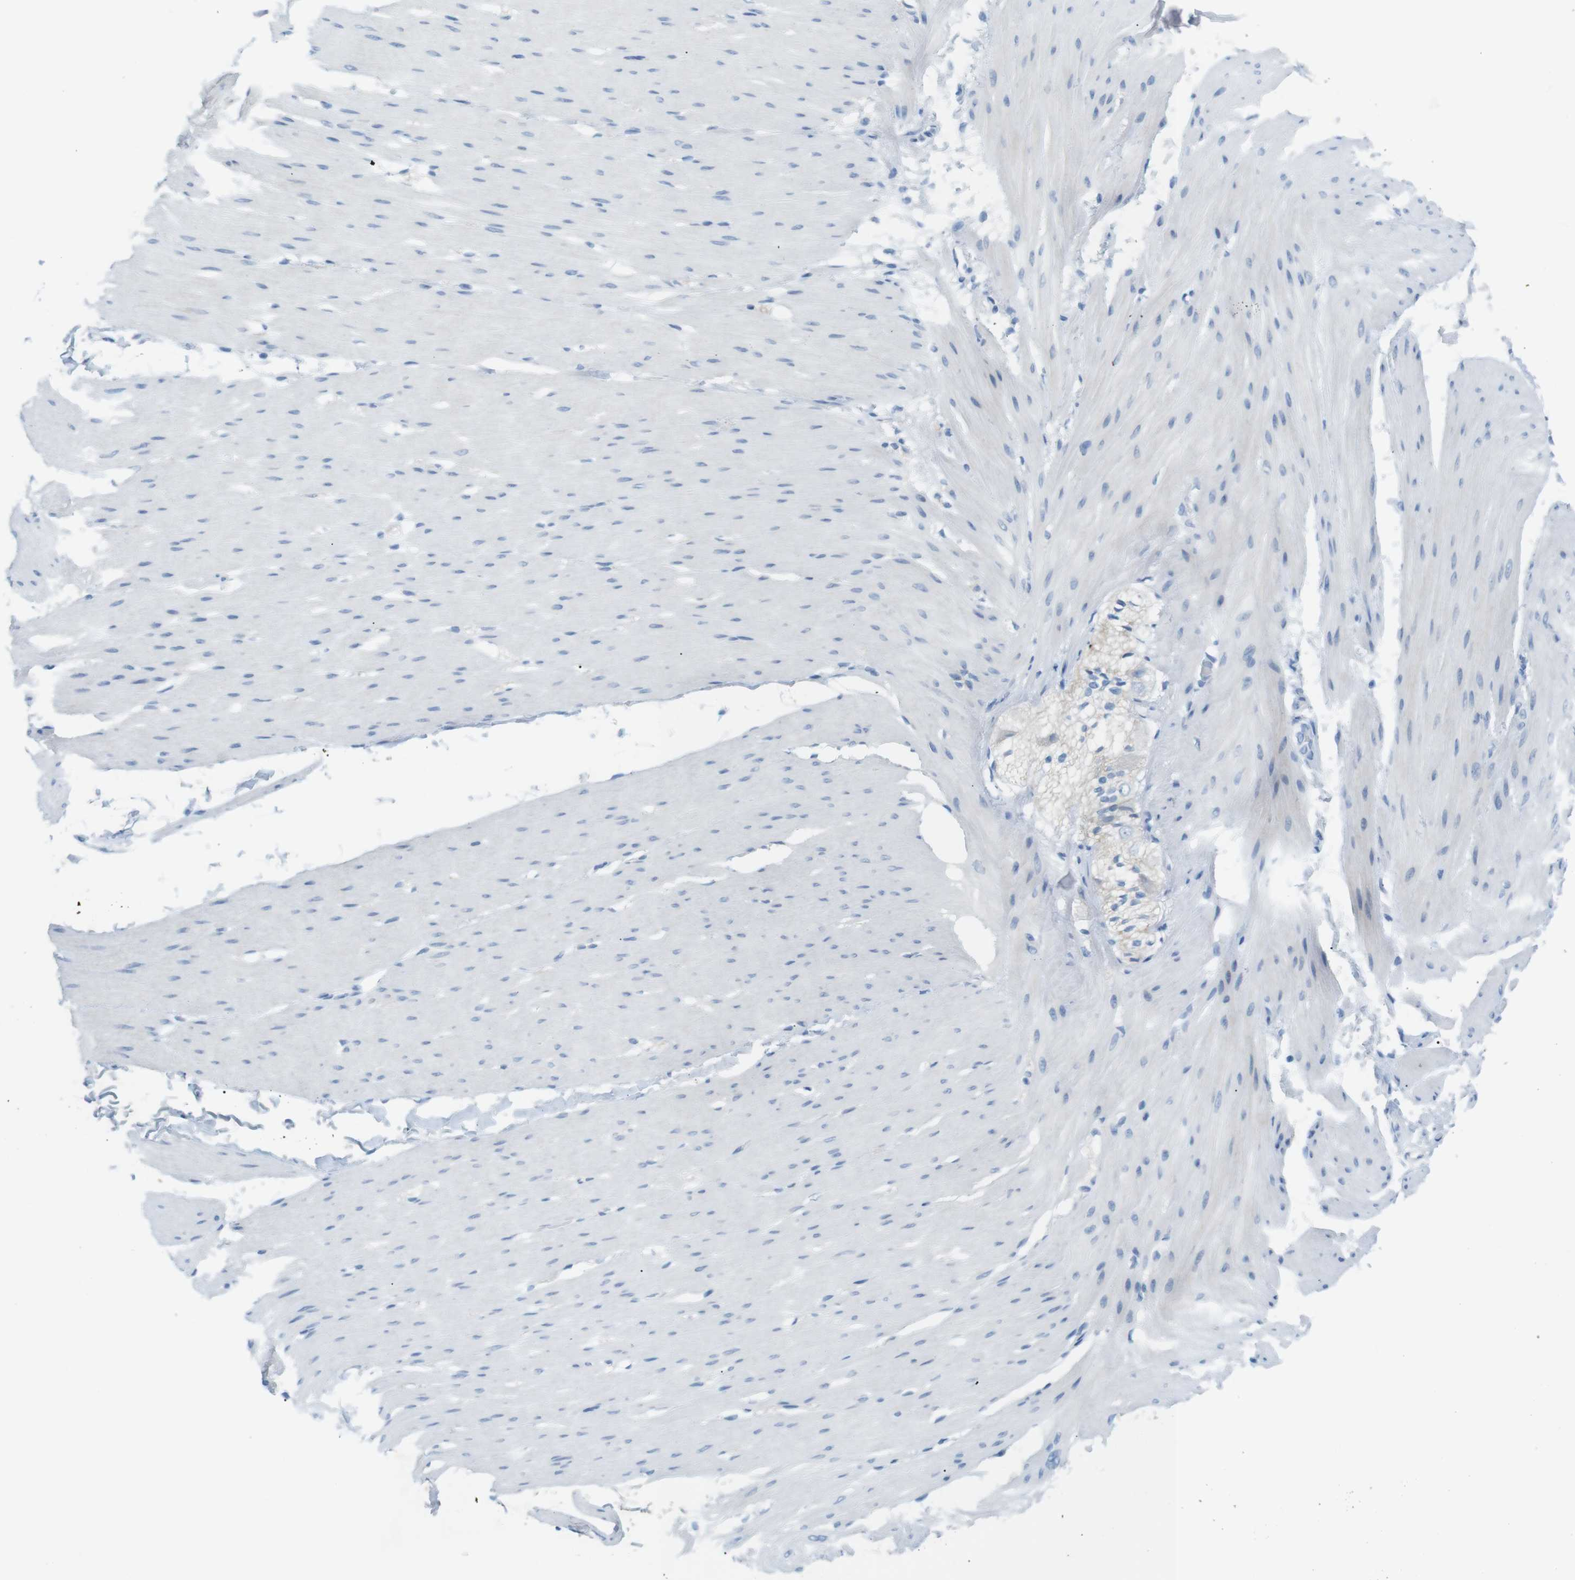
{"staining": {"intensity": "negative", "quantity": "none", "location": "none"}, "tissue": "smooth muscle", "cell_type": "Smooth muscle cells", "image_type": "normal", "snomed": [{"axis": "morphology", "description": "Normal tissue, NOS"}, {"axis": "topography", "description": "Smooth muscle"}, {"axis": "topography", "description": "Colon"}], "caption": "DAB (3,3'-diaminobenzidine) immunohistochemical staining of normal smooth muscle reveals no significant expression in smooth muscle cells.", "gene": "SALL4", "patient": {"sex": "male", "age": 67}}